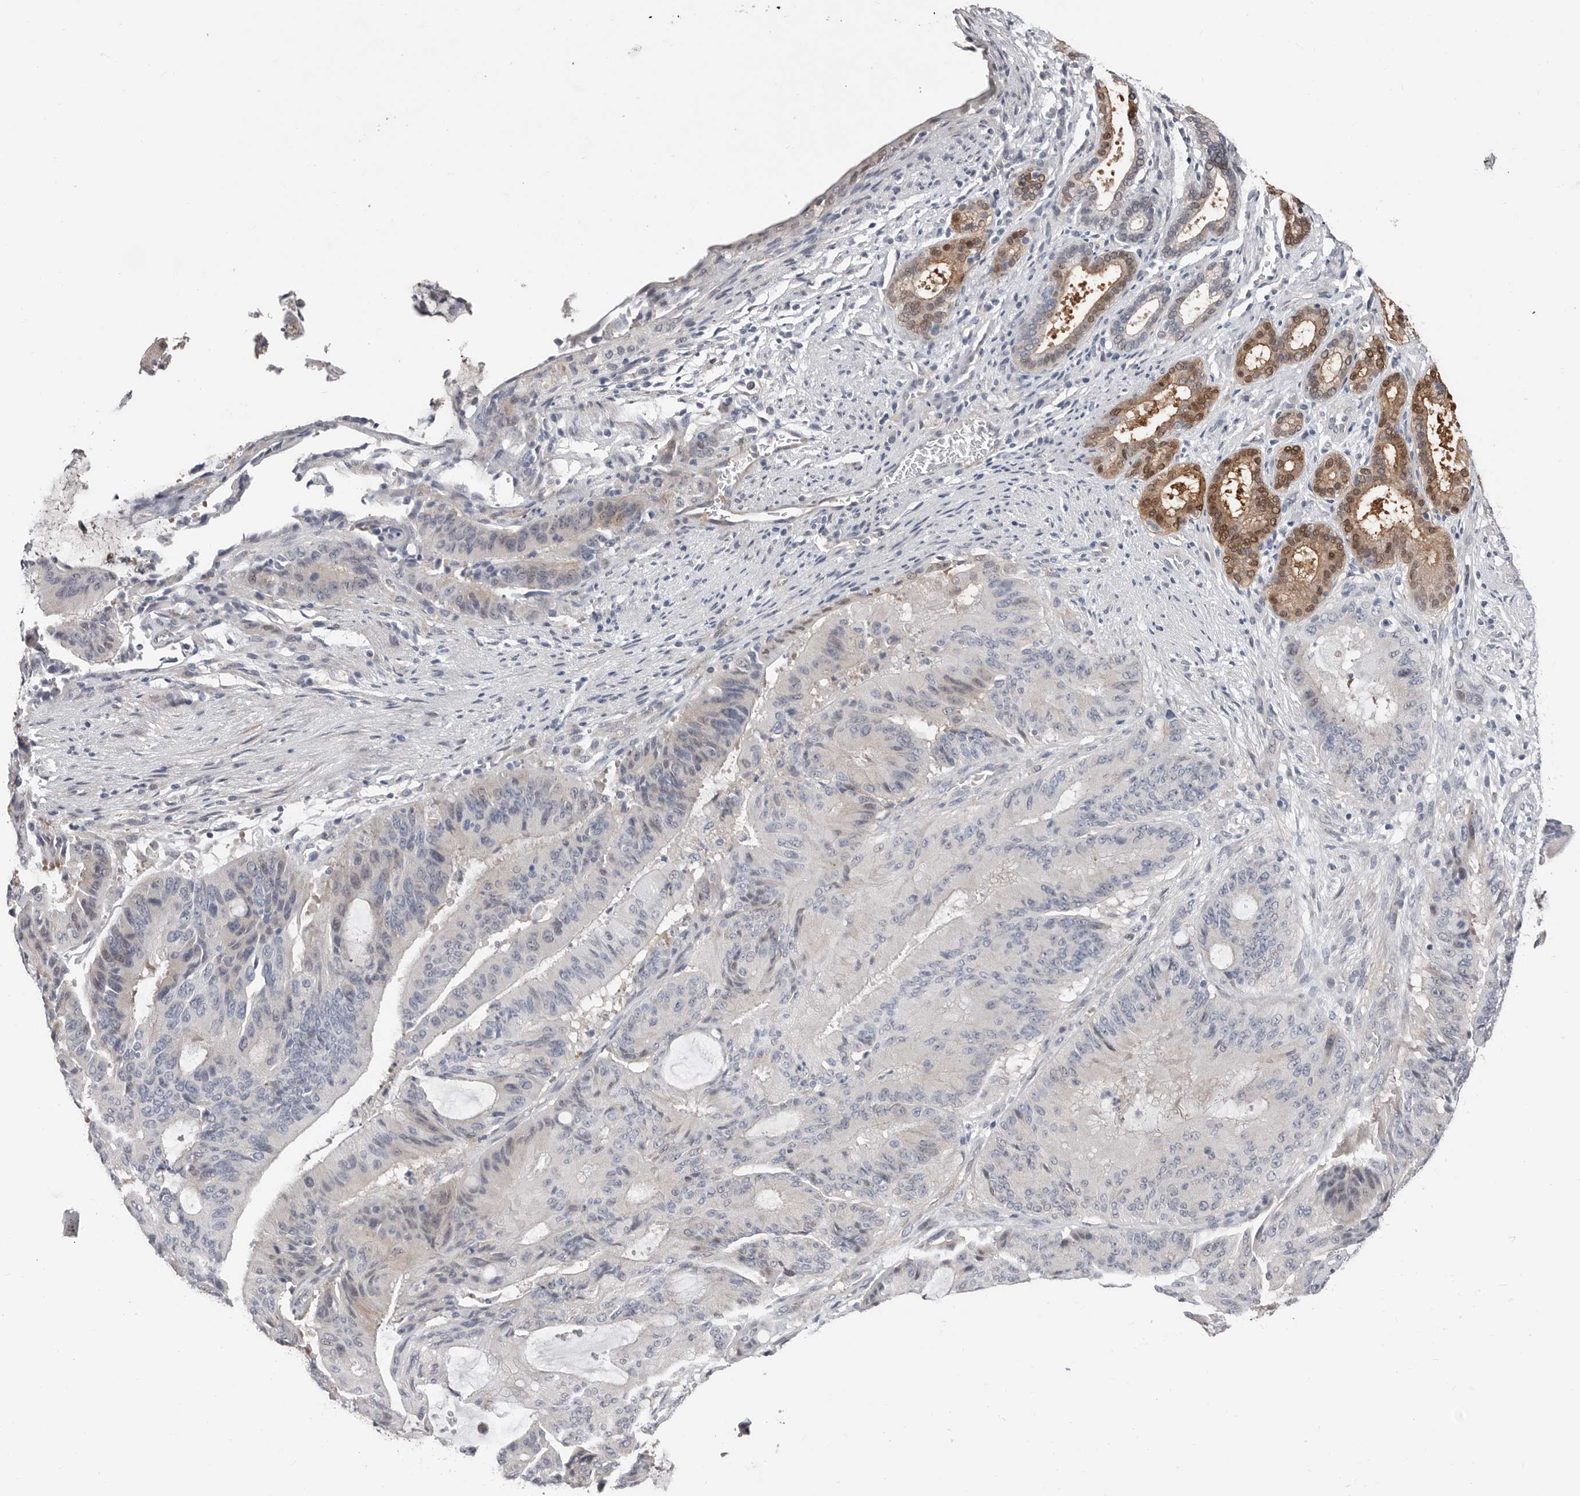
{"staining": {"intensity": "moderate", "quantity": "<25%", "location": "cytoplasmic/membranous,nuclear"}, "tissue": "liver cancer", "cell_type": "Tumor cells", "image_type": "cancer", "snomed": [{"axis": "morphology", "description": "Normal tissue, NOS"}, {"axis": "morphology", "description": "Cholangiocarcinoma"}, {"axis": "topography", "description": "Liver"}, {"axis": "topography", "description": "Peripheral nerve tissue"}], "caption": "High-magnification brightfield microscopy of cholangiocarcinoma (liver) stained with DAB (3,3'-diaminobenzidine) (brown) and counterstained with hematoxylin (blue). tumor cells exhibit moderate cytoplasmic/membranous and nuclear staining is identified in about<25% of cells. (DAB = brown stain, brightfield microscopy at high magnification).", "gene": "ASRGL1", "patient": {"sex": "female", "age": 73}}